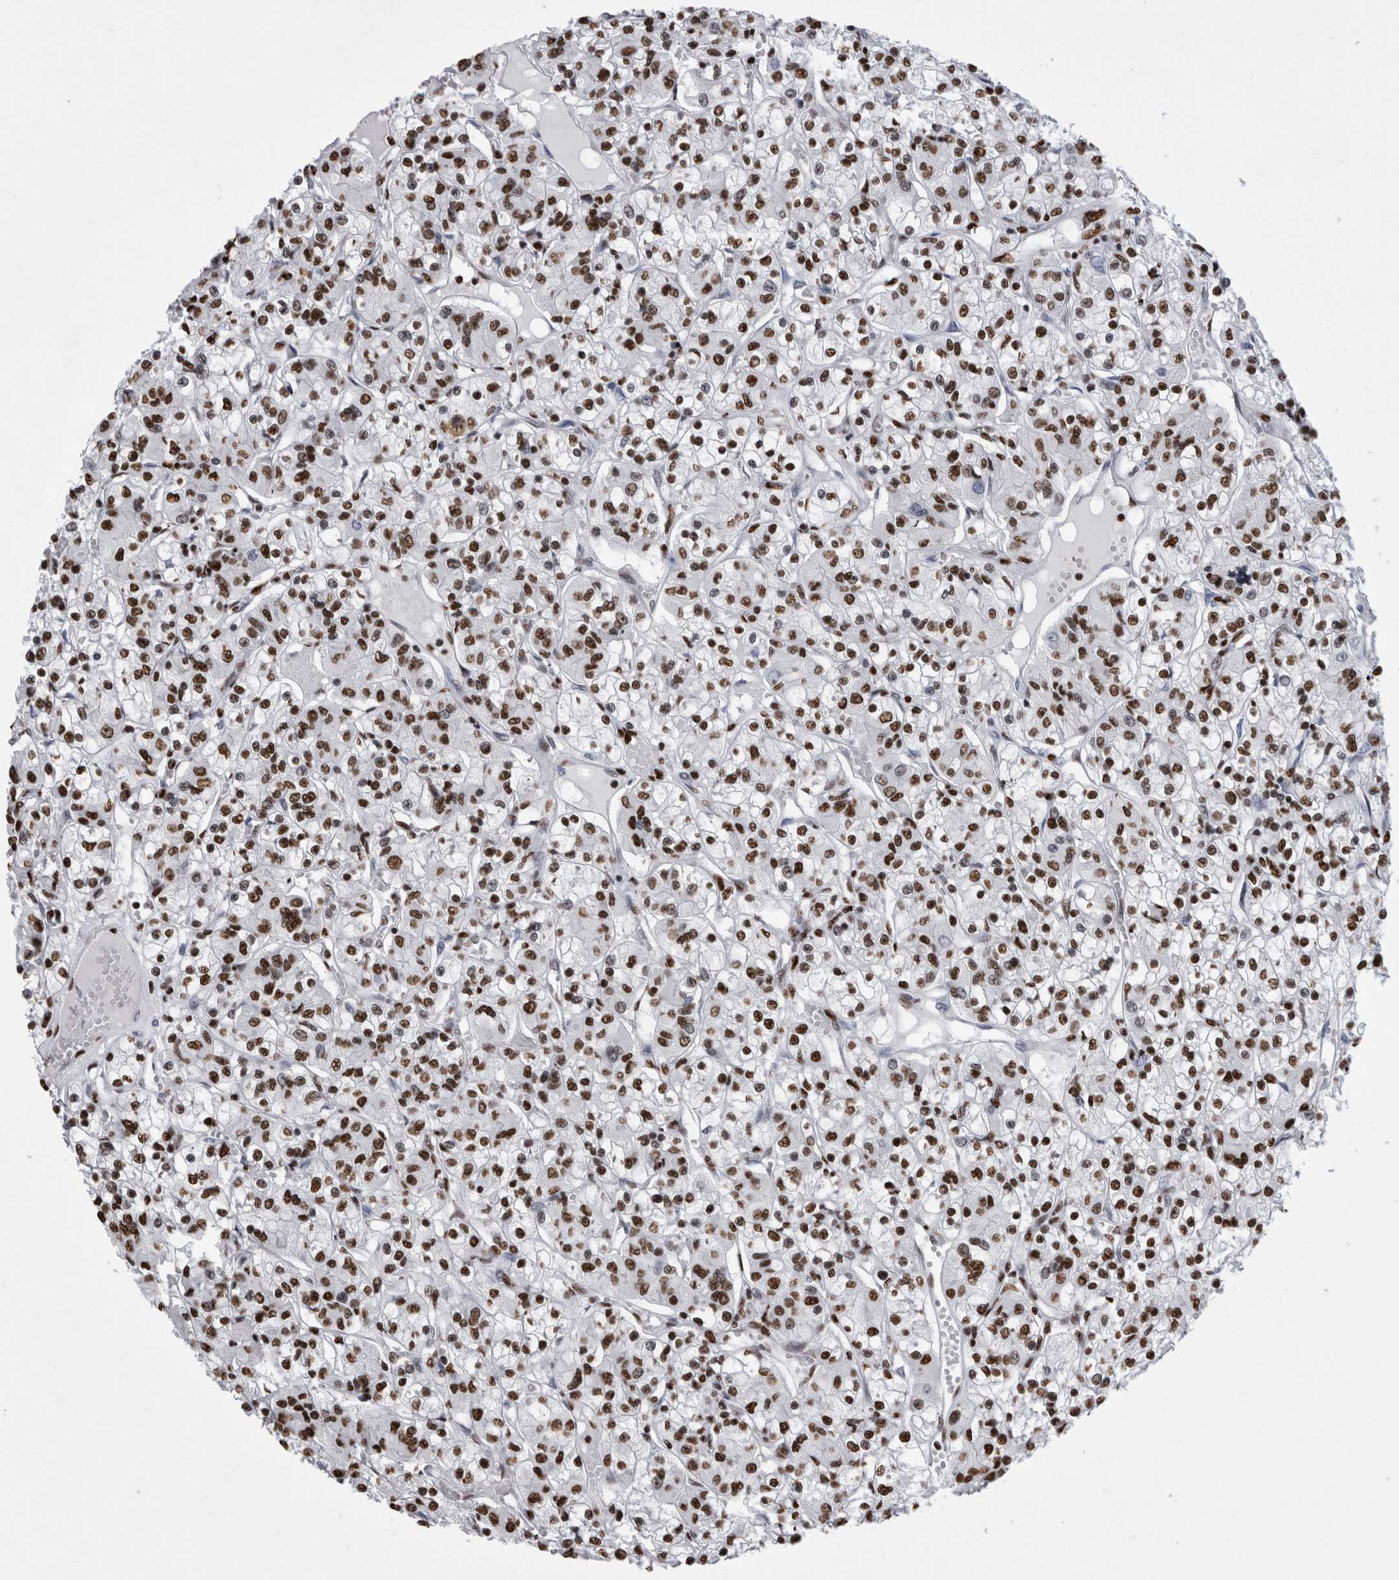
{"staining": {"intensity": "strong", "quantity": ">75%", "location": "nuclear"}, "tissue": "renal cancer", "cell_type": "Tumor cells", "image_type": "cancer", "snomed": [{"axis": "morphology", "description": "Adenocarcinoma, NOS"}, {"axis": "topography", "description": "Kidney"}], "caption": "Strong nuclear staining for a protein is appreciated in approximately >75% of tumor cells of adenocarcinoma (renal) using immunohistochemistry.", "gene": "ALPK3", "patient": {"sex": "female", "age": 59}}